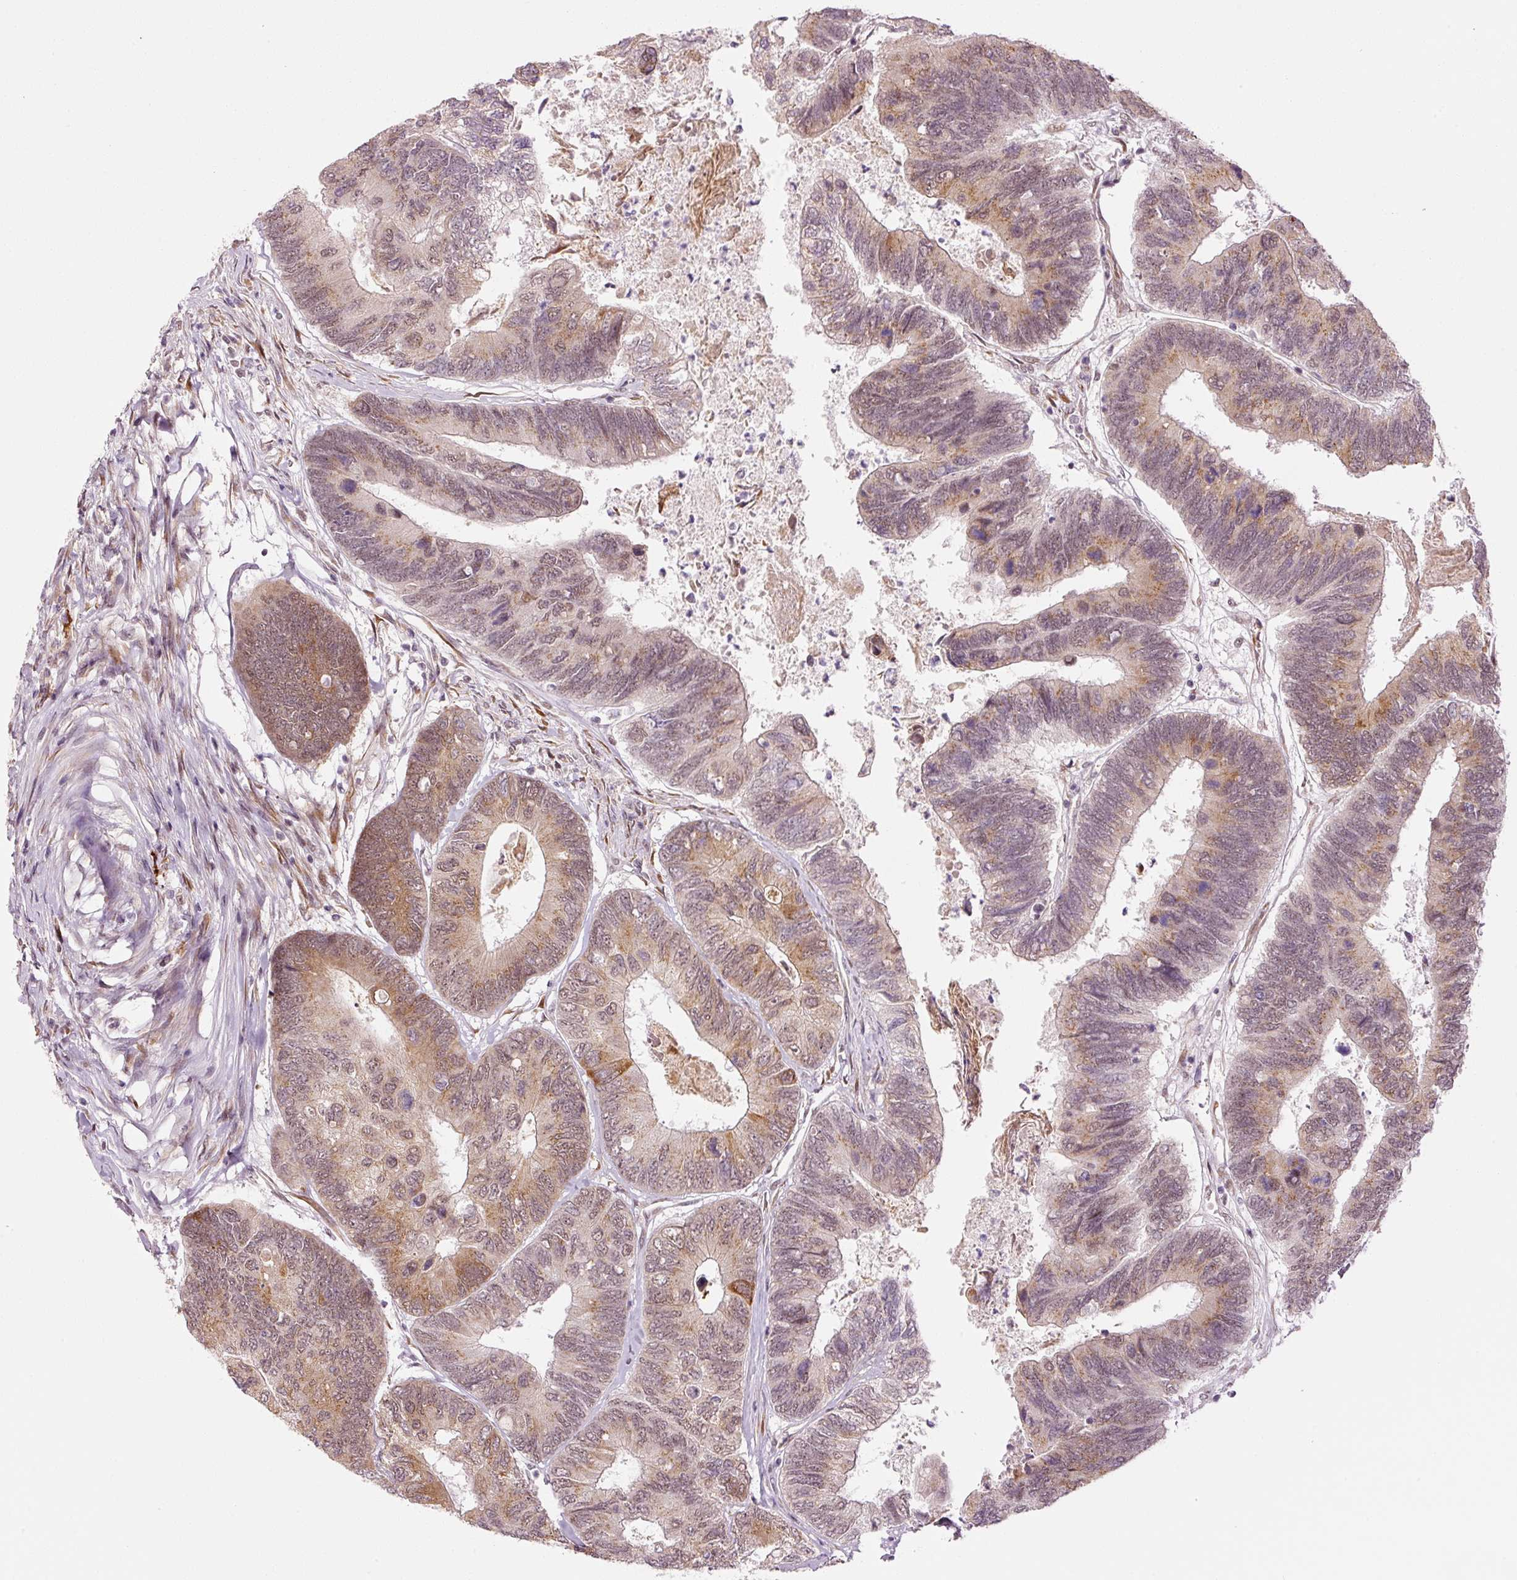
{"staining": {"intensity": "moderate", "quantity": ">75%", "location": "cytoplasmic/membranous,nuclear"}, "tissue": "colorectal cancer", "cell_type": "Tumor cells", "image_type": "cancer", "snomed": [{"axis": "morphology", "description": "Adenocarcinoma, NOS"}, {"axis": "topography", "description": "Colon"}], "caption": "About >75% of tumor cells in human colorectal adenocarcinoma reveal moderate cytoplasmic/membranous and nuclear protein positivity as visualized by brown immunohistochemical staining.", "gene": "ANKRD20A1", "patient": {"sex": "female", "age": 67}}